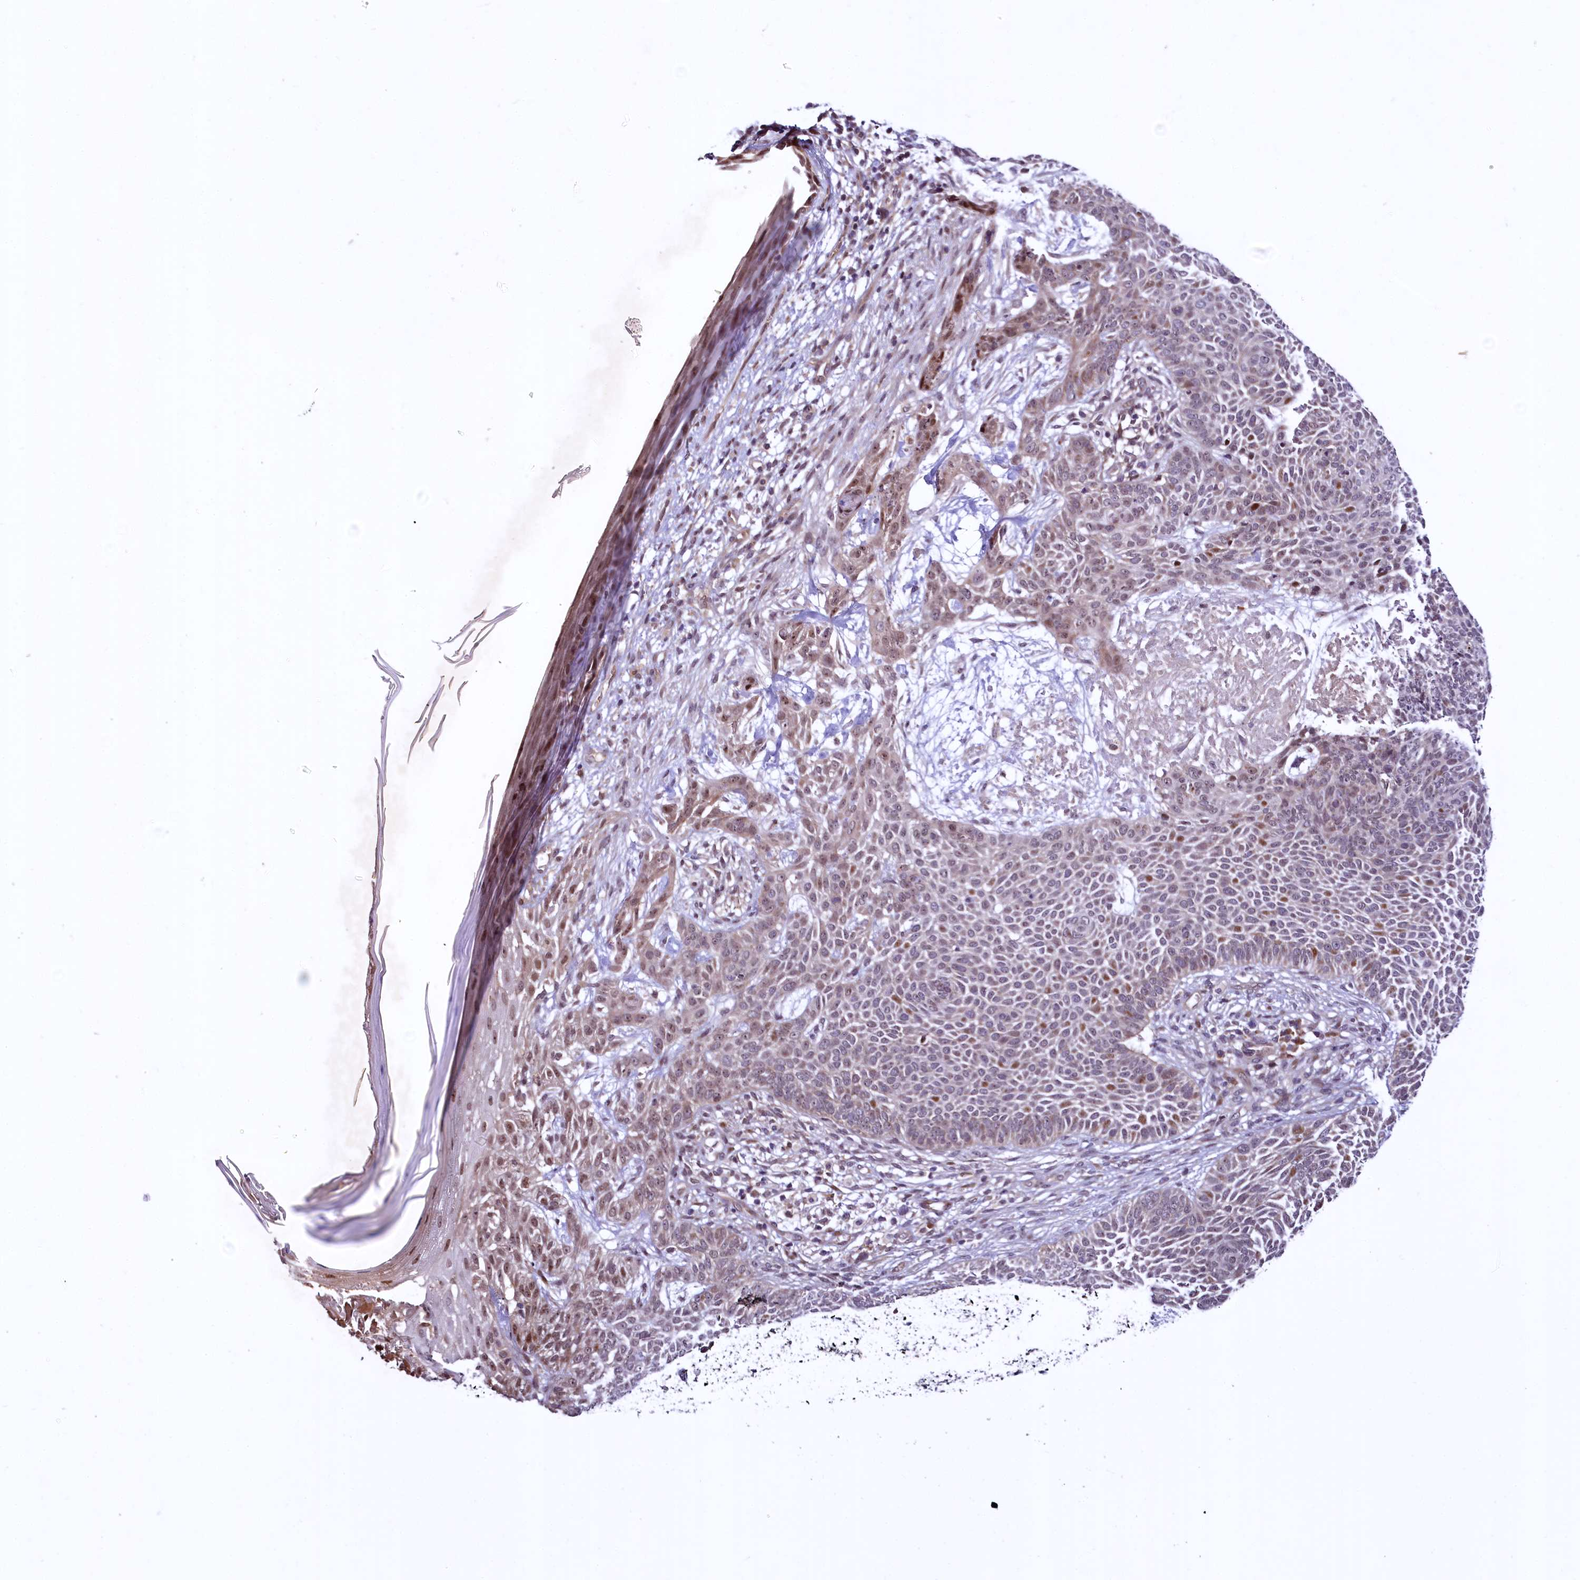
{"staining": {"intensity": "moderate", "quantity": "<25%", "location": "nuclear"}, "tissue": "skin cancer", "cell_type": "Tumor cells", "image_type": "cancer", "snomed": [{"axis": "morphology", "description": "Basal cell carcinoma"}, {"axis": "topography", "description": "Skin"}], "caption": "Tumor cells demonstrate low levels of moderate nuclear expression in about <25% of cells in basal cell carcinoma (skin). (Brightfield microscopy of DAB IHC at high magnification).", "gene": "N4BP2L1", "patient": {"sex": "male", "age": 85}}